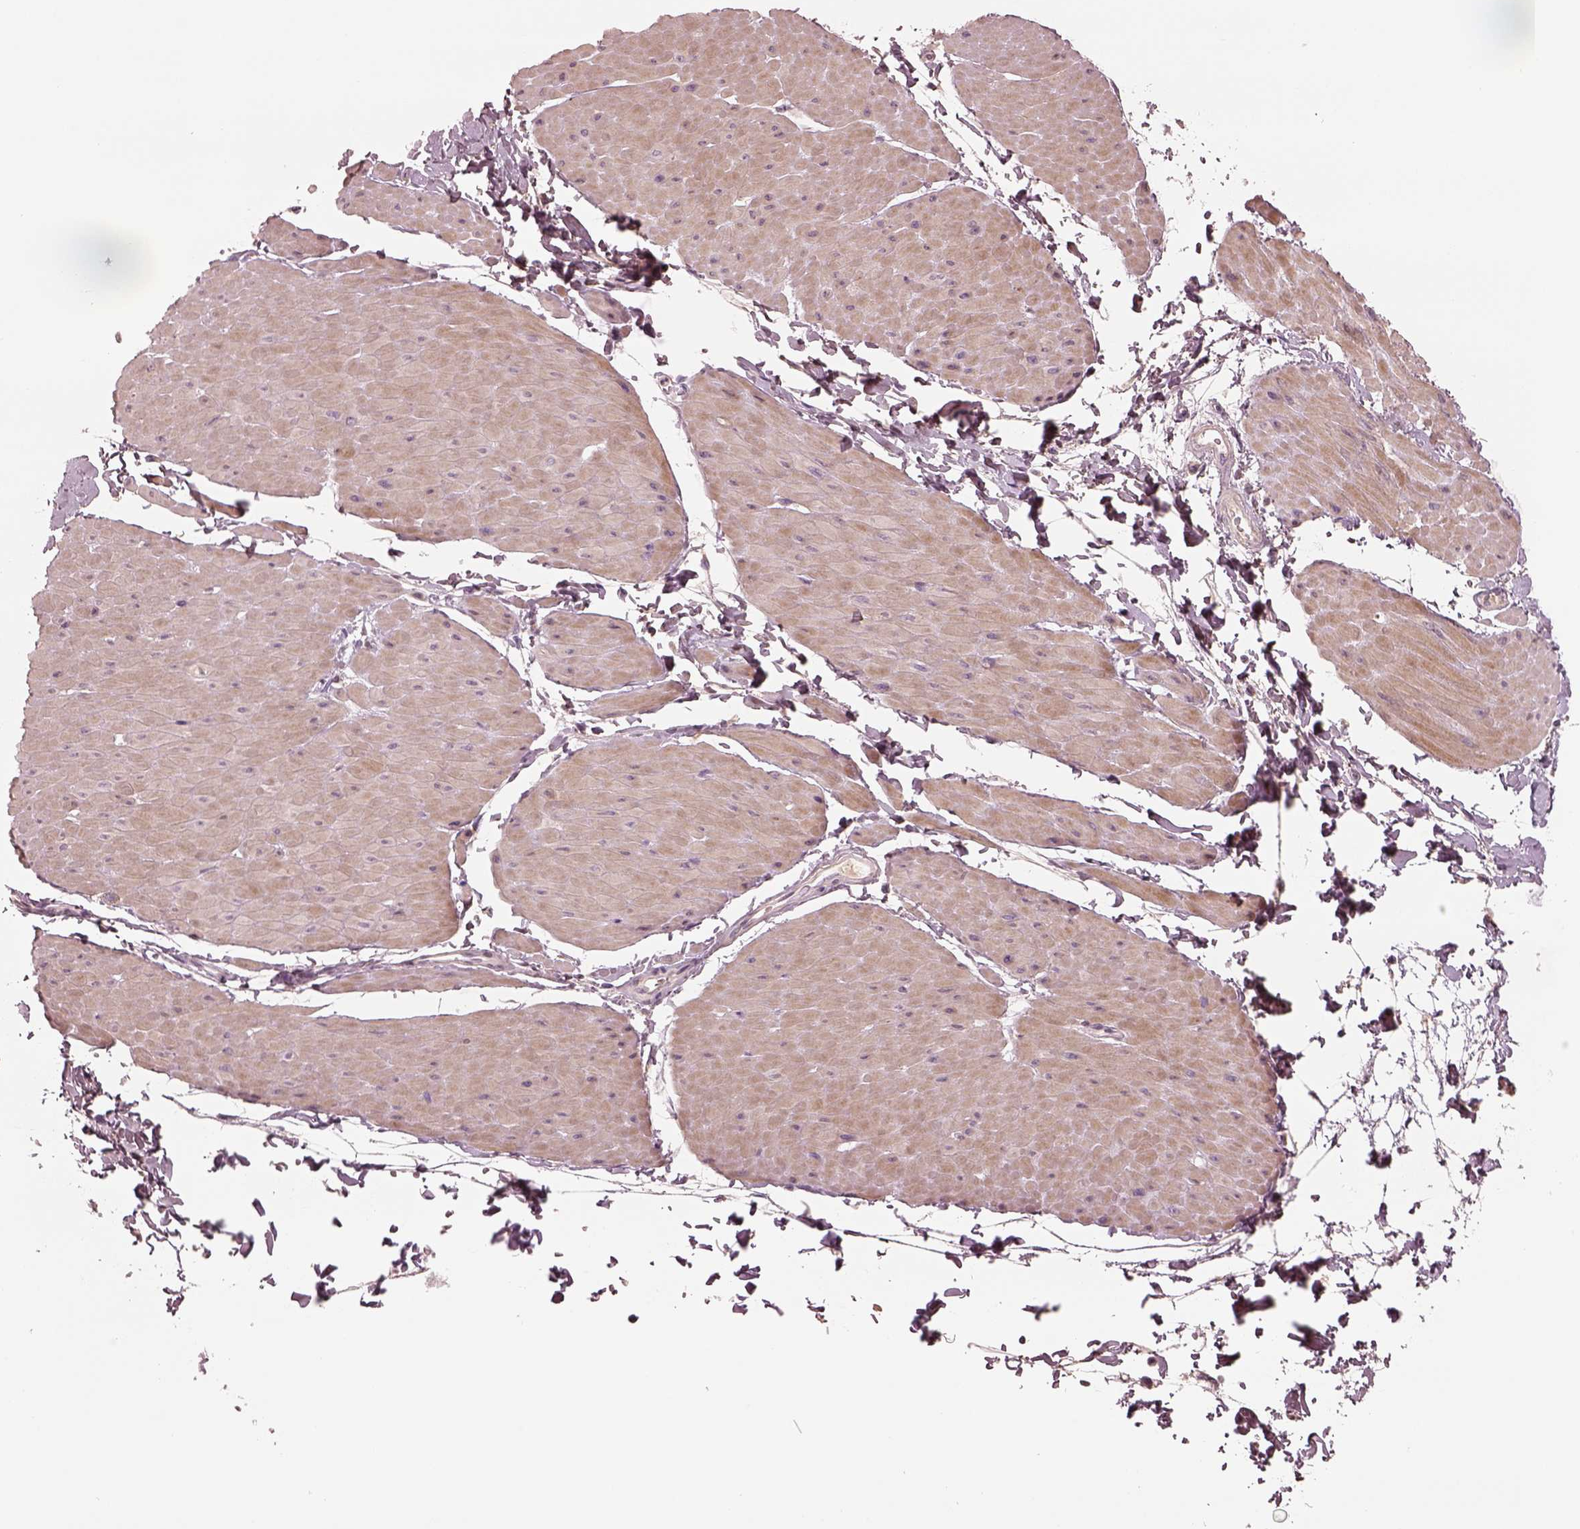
{"staining": {"intensity": "negative", "quantity": "none", "location": "none"}, "tissue": "adipose tissue", "cell_type": "Adipocytes", "image_type": "normal", "snomed": [{"axis": "morphology", "description": "Normal tissue, NOS"}, {"axis": "topography", "description": "Smooth muscle"}, {"axis": "topography", "description": "Peripheral nerve tissue"}], "caption": "Immunohistochemistry (IHC) photomicrograph of unremarkable adipose tissue: adipose tissue stained with DAB demonstrates no significant protein staining in adipocytes.", "gene": "SDCBP2", "patient": {"sex": "male", "age": 58}}